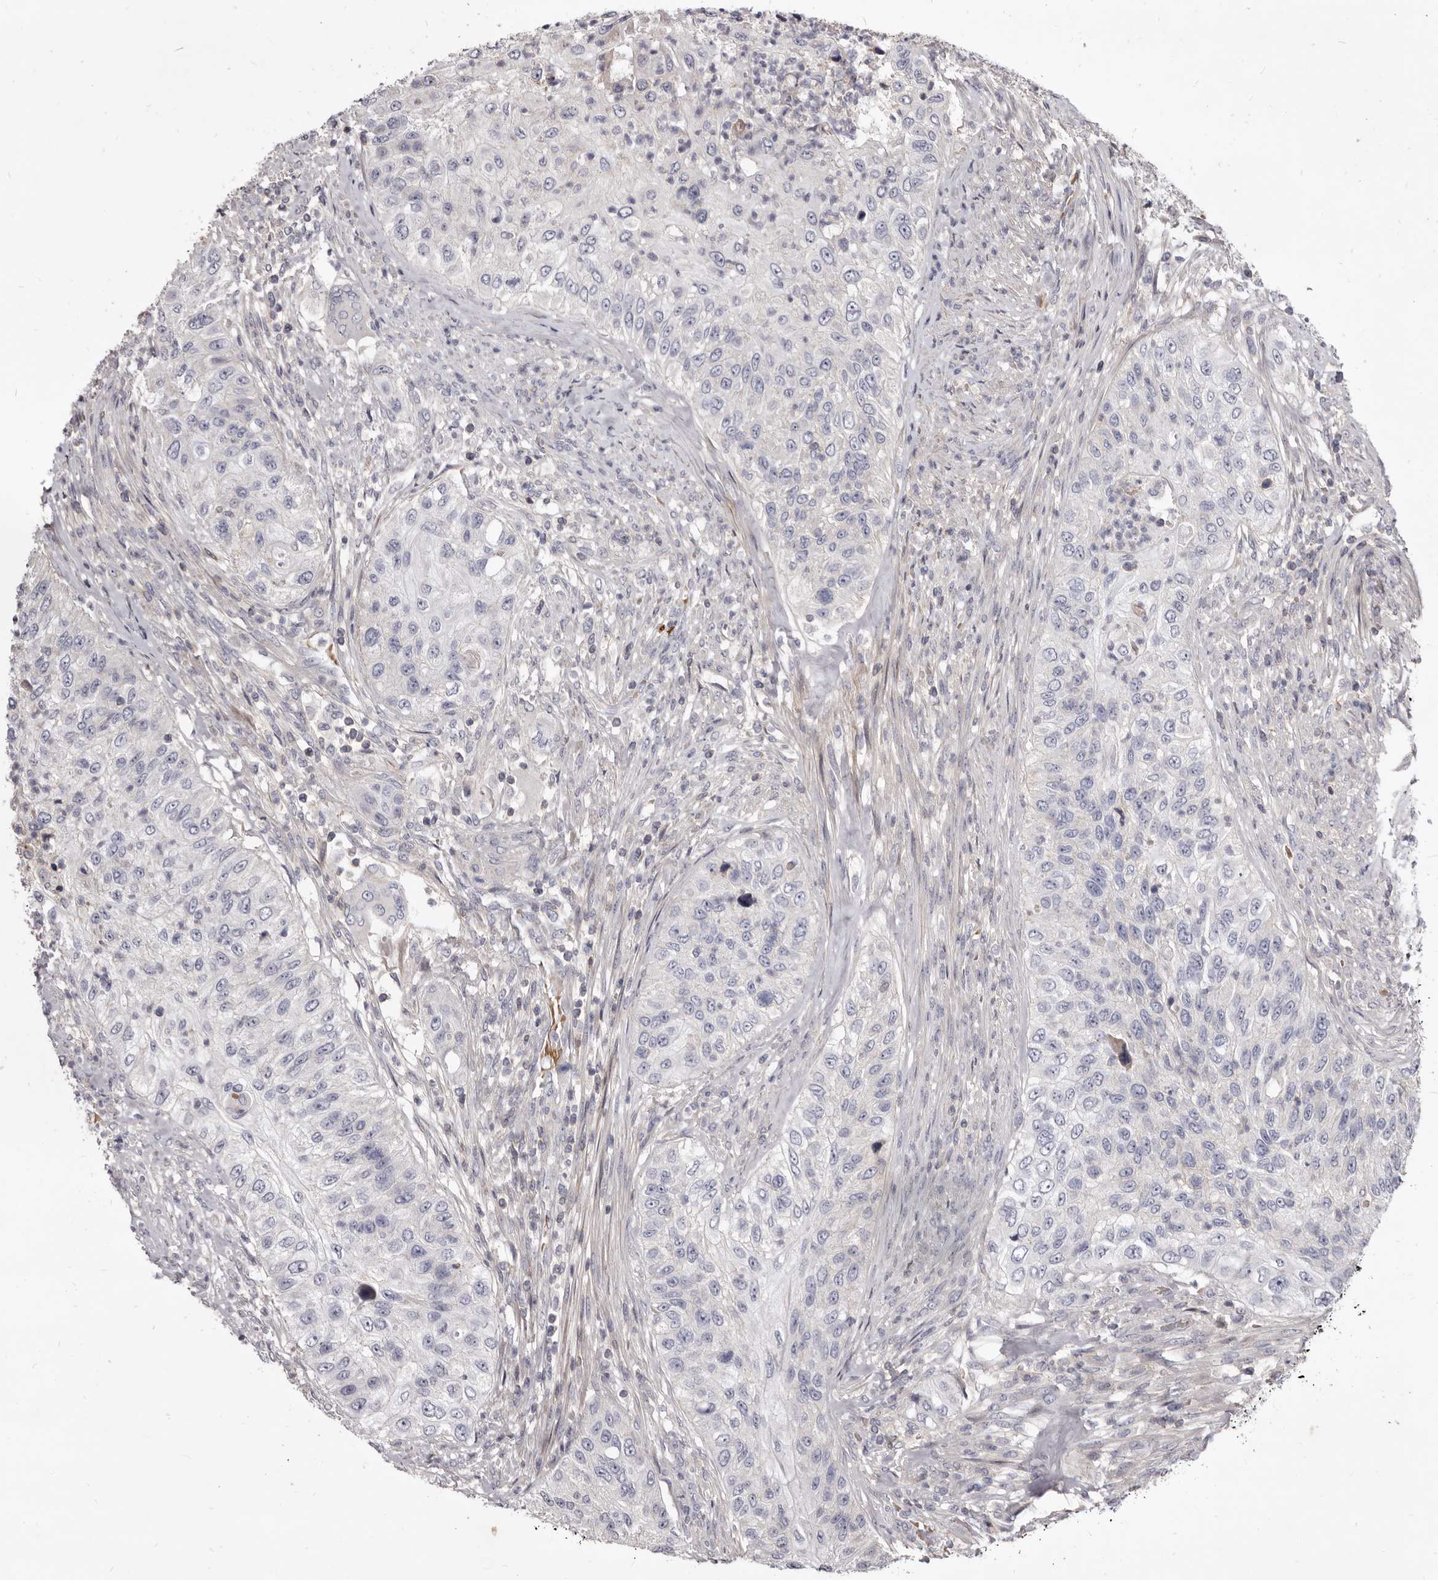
{"staining": {"intensity": "negative", "quantity": "none", "location": "none"}, "tissue": "urothelial cancer", "cell_type": "Tumor cells", "image_type": "cancer", "snomed": [{"axis": "morphology", "description": "Urothelial carcinoma, High grade"}, {"axis": "topography", "description": "Urinary bladder"}], "caption": "There is no significant expression in tumor cells of urothelial cancer.", "gene": "FAS", "patient": {"sex": "female", "age": 60}}